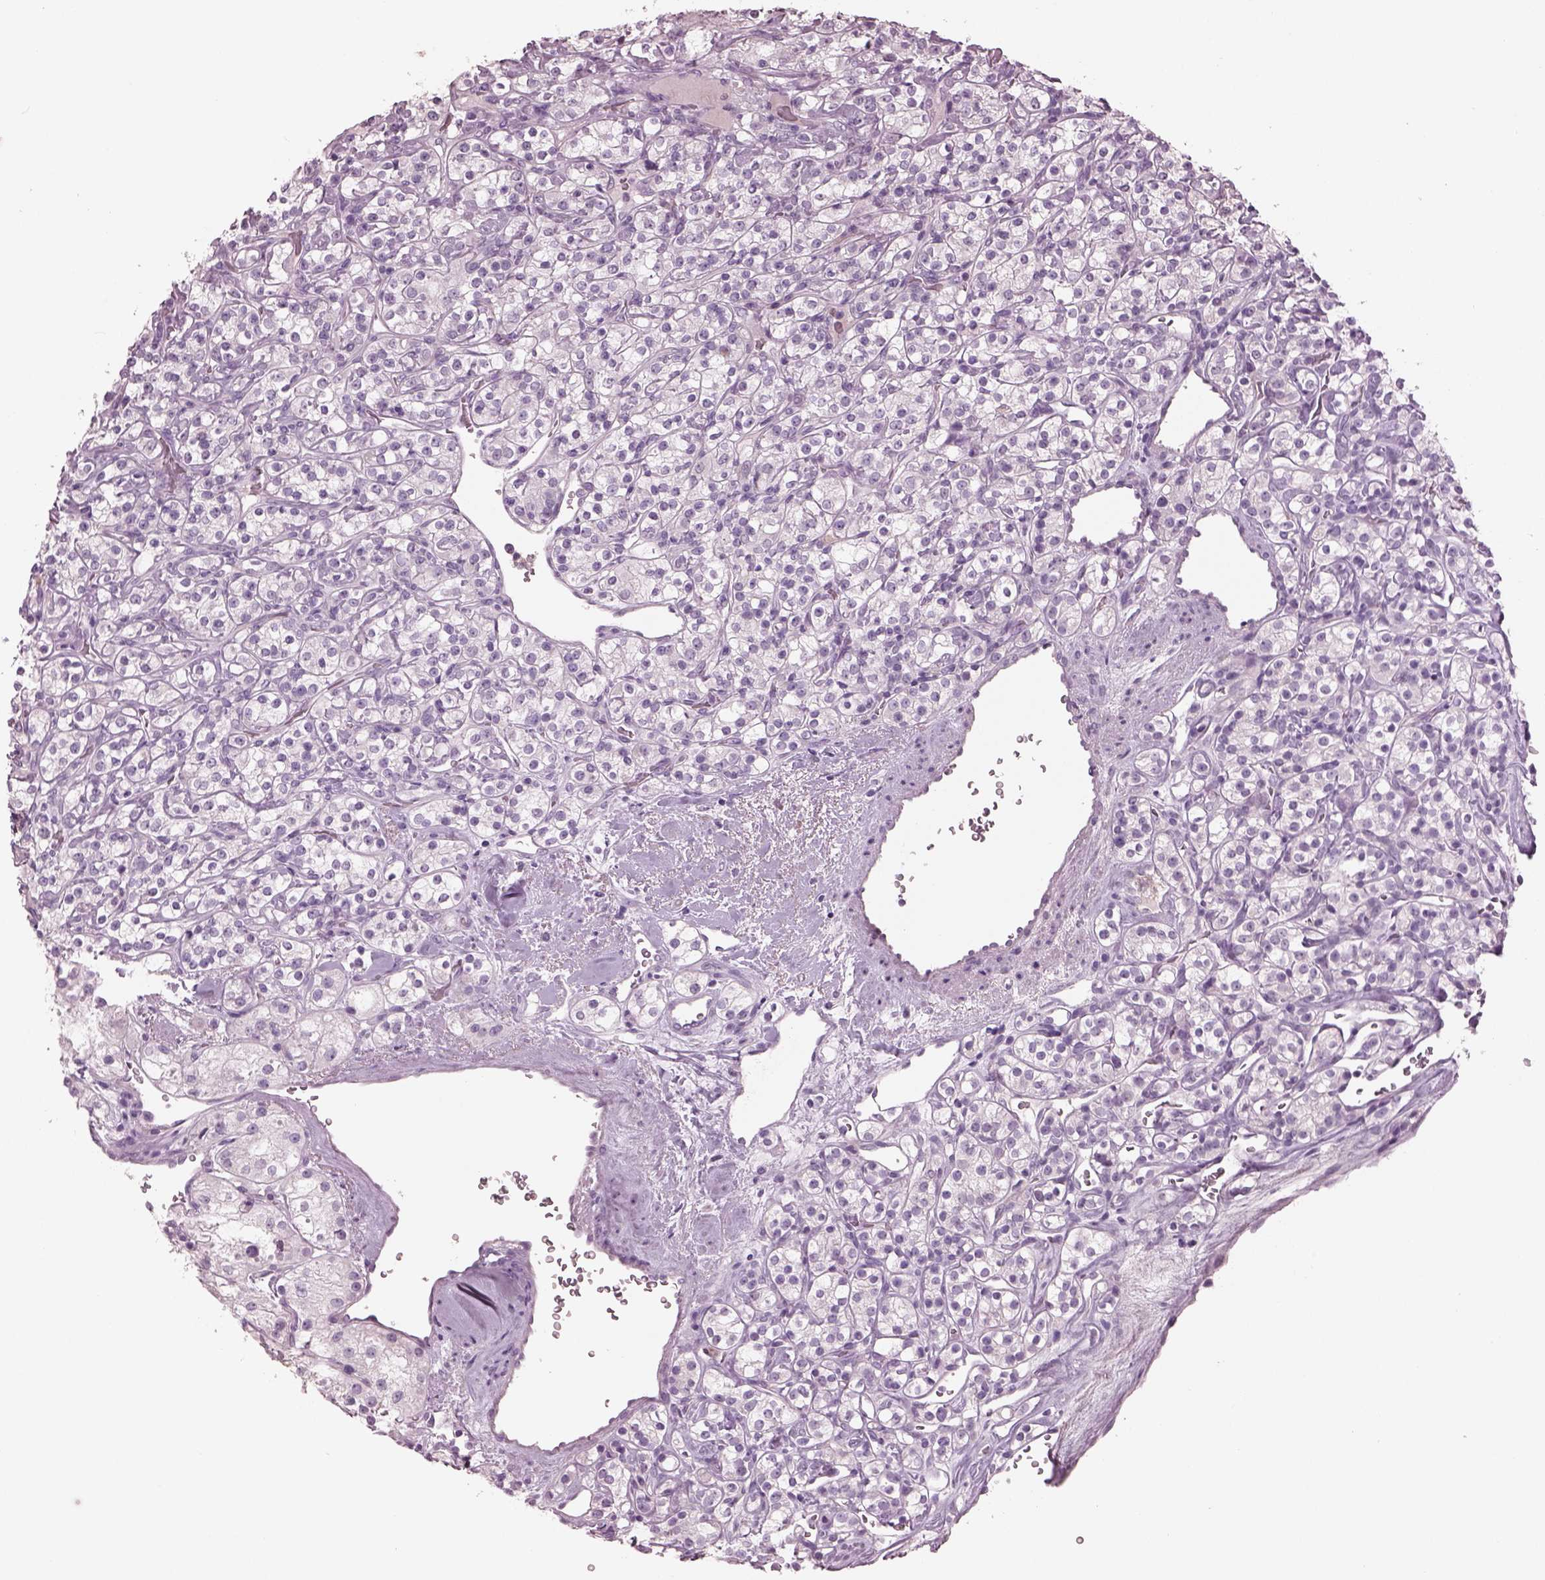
{"staining": {"intensity": "negative", "quantity": "none", "location": "none"}, "tissue": "renal cancer", "cell_type": "Tumor cells", "image_type": "cancer", "snomed": [{"axis": "morphology", "description": "Adenocarcinoma, NOS"}, {"axis": "topography", "description": "Kidney"}], "caption": "High power microscopy image of an immunohistochemistry photomicrograph of renal cancer (adenocarcinoma), revealing no significant positivity in tumor cells.", "gene": "CYLC1", "patient": {"sex": "male", "age": 77}}